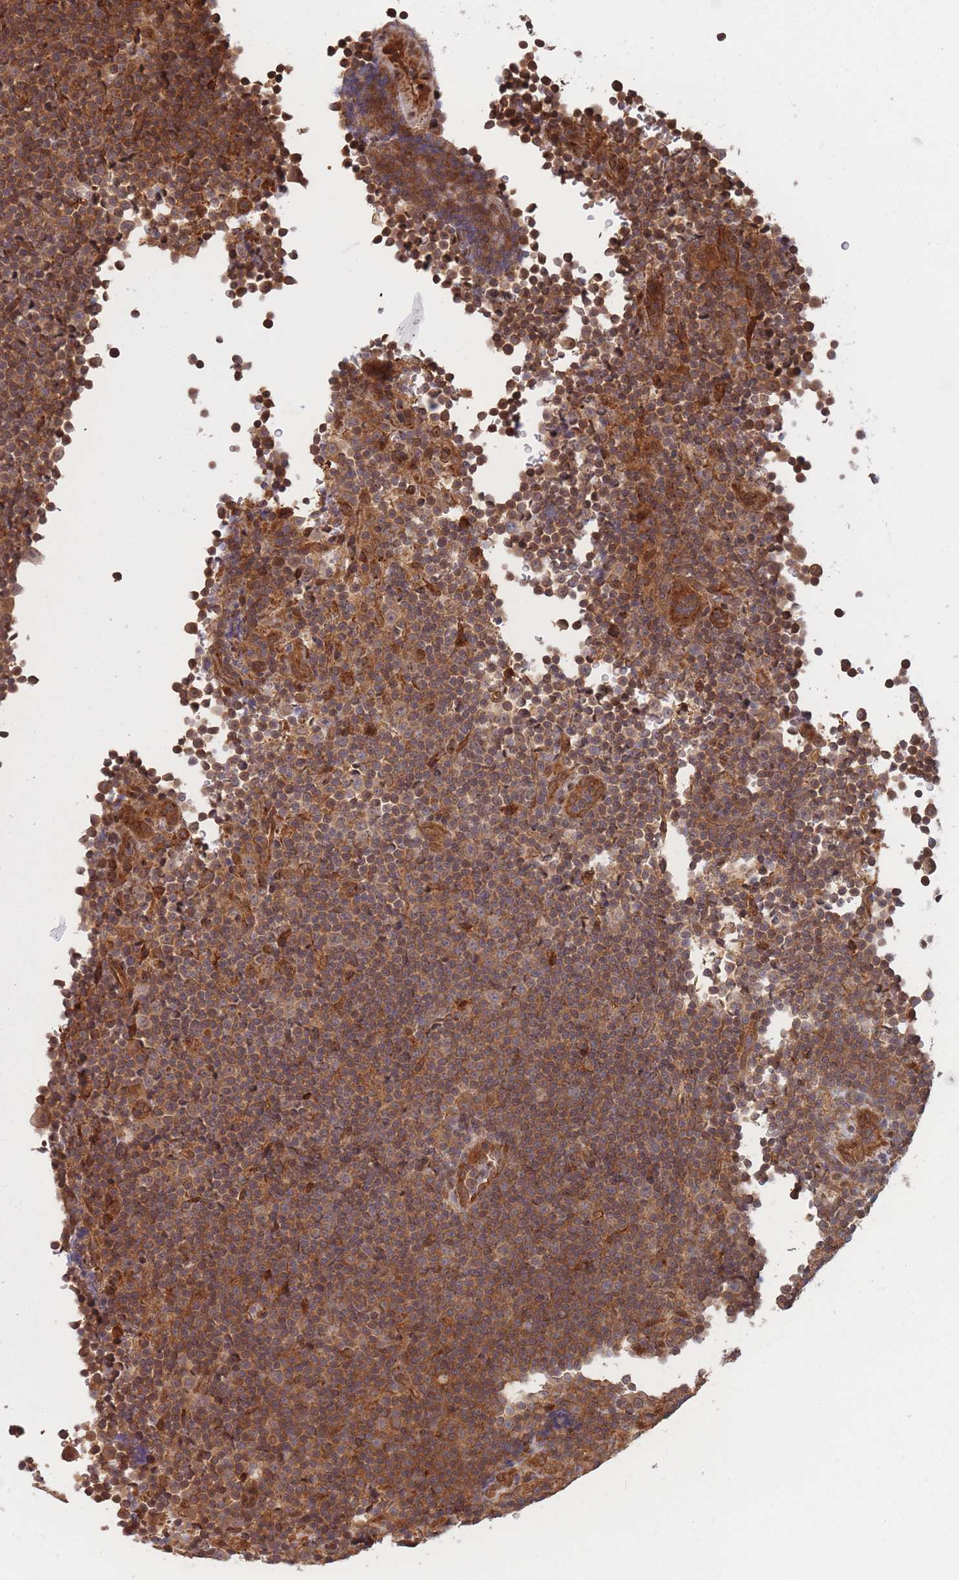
{"staining": {"intensity": "moderate", "quantity": ">75%", "location": "cytoplasmic/membranous"}, "tissue": "lymphoma", "cell_type": "Tumor cells", "image_type": "cancer", "snomed": [{"axis": "morphology", "description": "Malignant lymphoma, non-Hodgkin's type, Low grade"}, {"axis": "topography", "description": "Lymph node"}], "caption": "A brown stain labels moderate cytoplasmic/membranous staining of a protein in human lymphoma tumor cells. (DAB (3,3'-diaminobenzidine) IHC with brightfield microscopy, high magnification).", "gene": "PODXL2", "patient": {"sex": "female", "age": 67}}